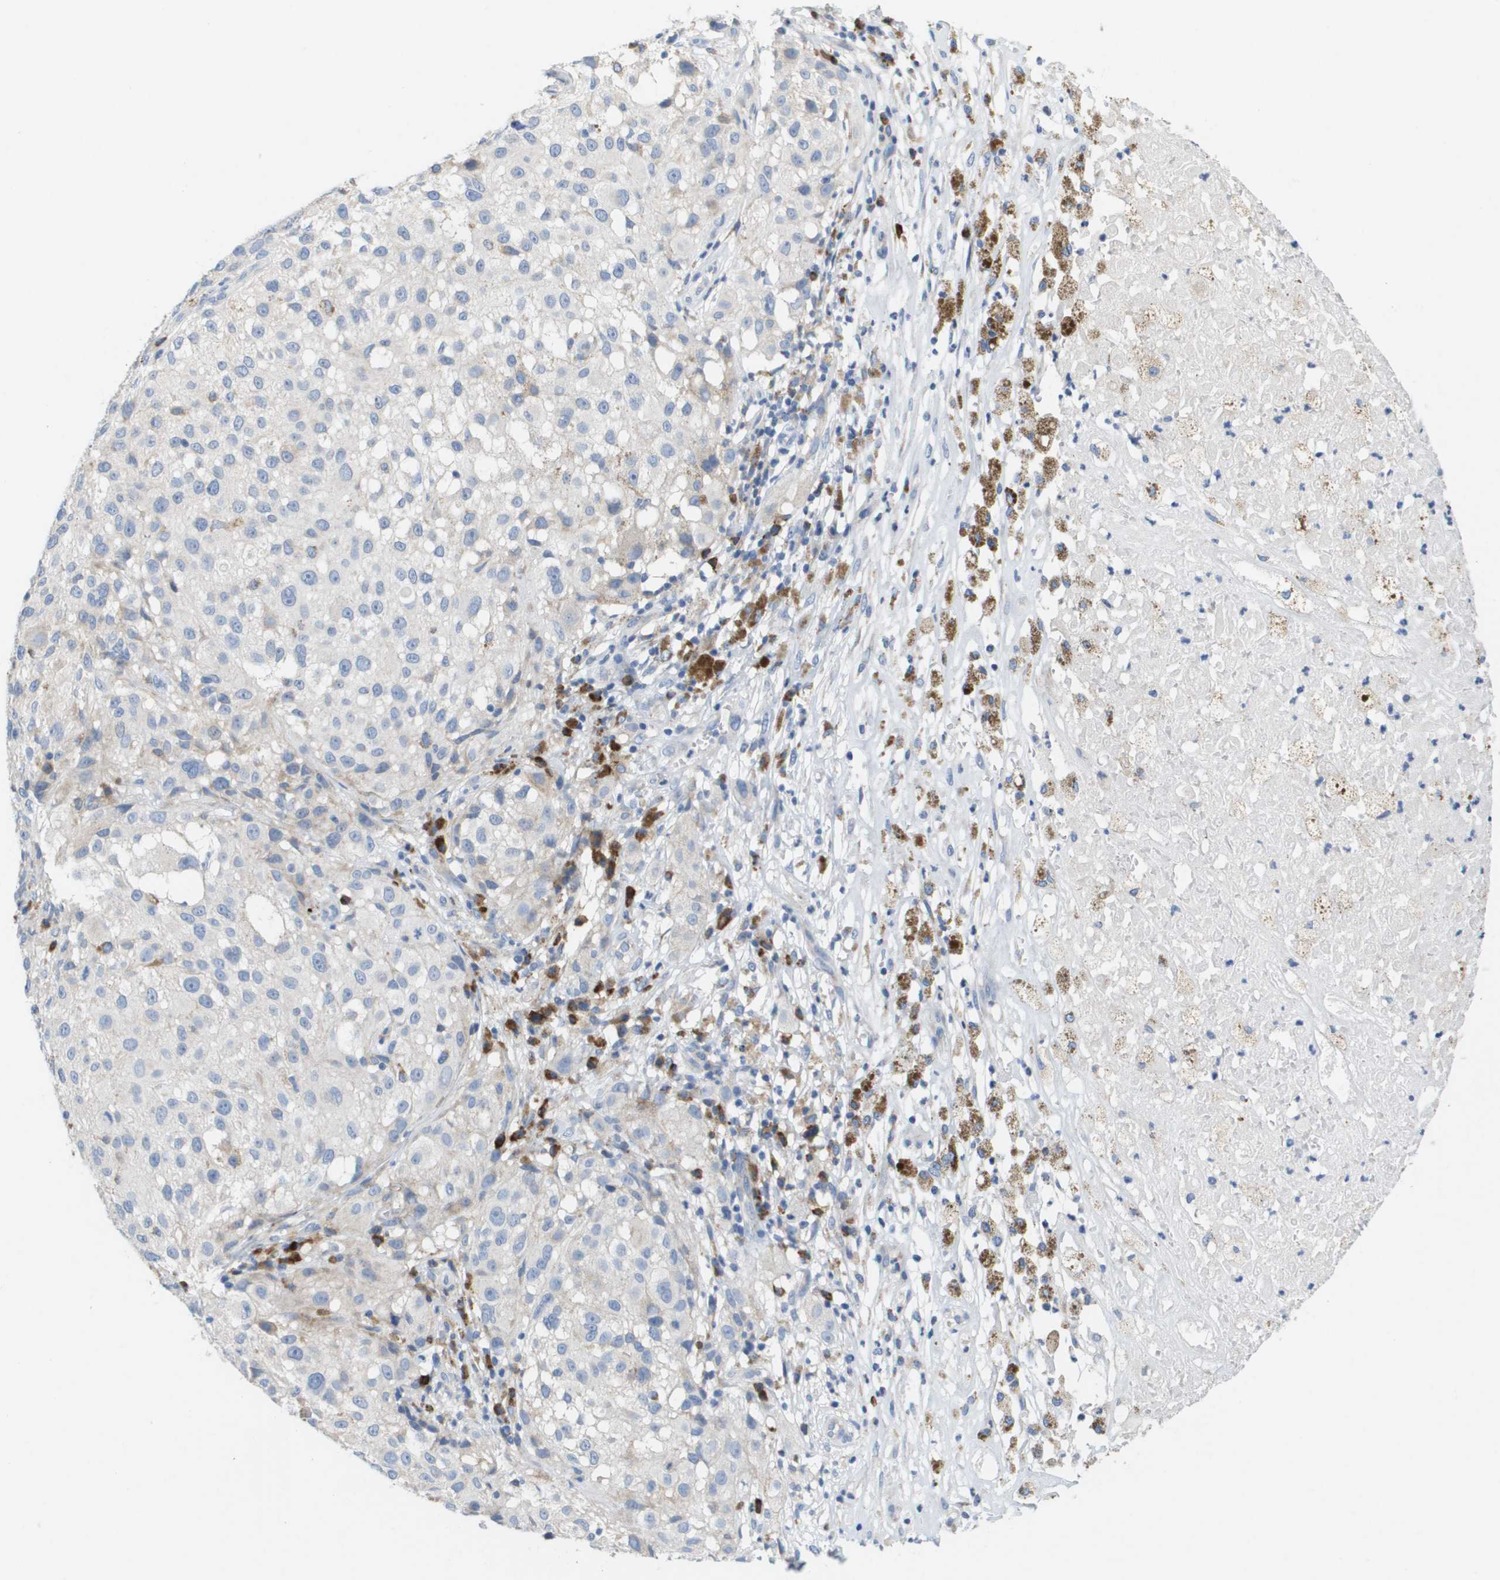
{"staining": {"intensity": "negative", "quantity": "none", "location": "none"}, "tissue": "melanoma", "cell_type": "Tumor cells", "image_type": "cancer", "snomed": [{"axis": "morphology", "description": "Necrosis, NOS"}, {"axis": "morphology", "description": "Malignant melanoma, NOS"}, {"axis": "topography", "description": "Skin"}], "caption": "Immunohistochemical staining of melanoma shows no significant positivity in tumor cells.", "gene": "CD3G", "patient": {"sex": "female", "age": 87}}